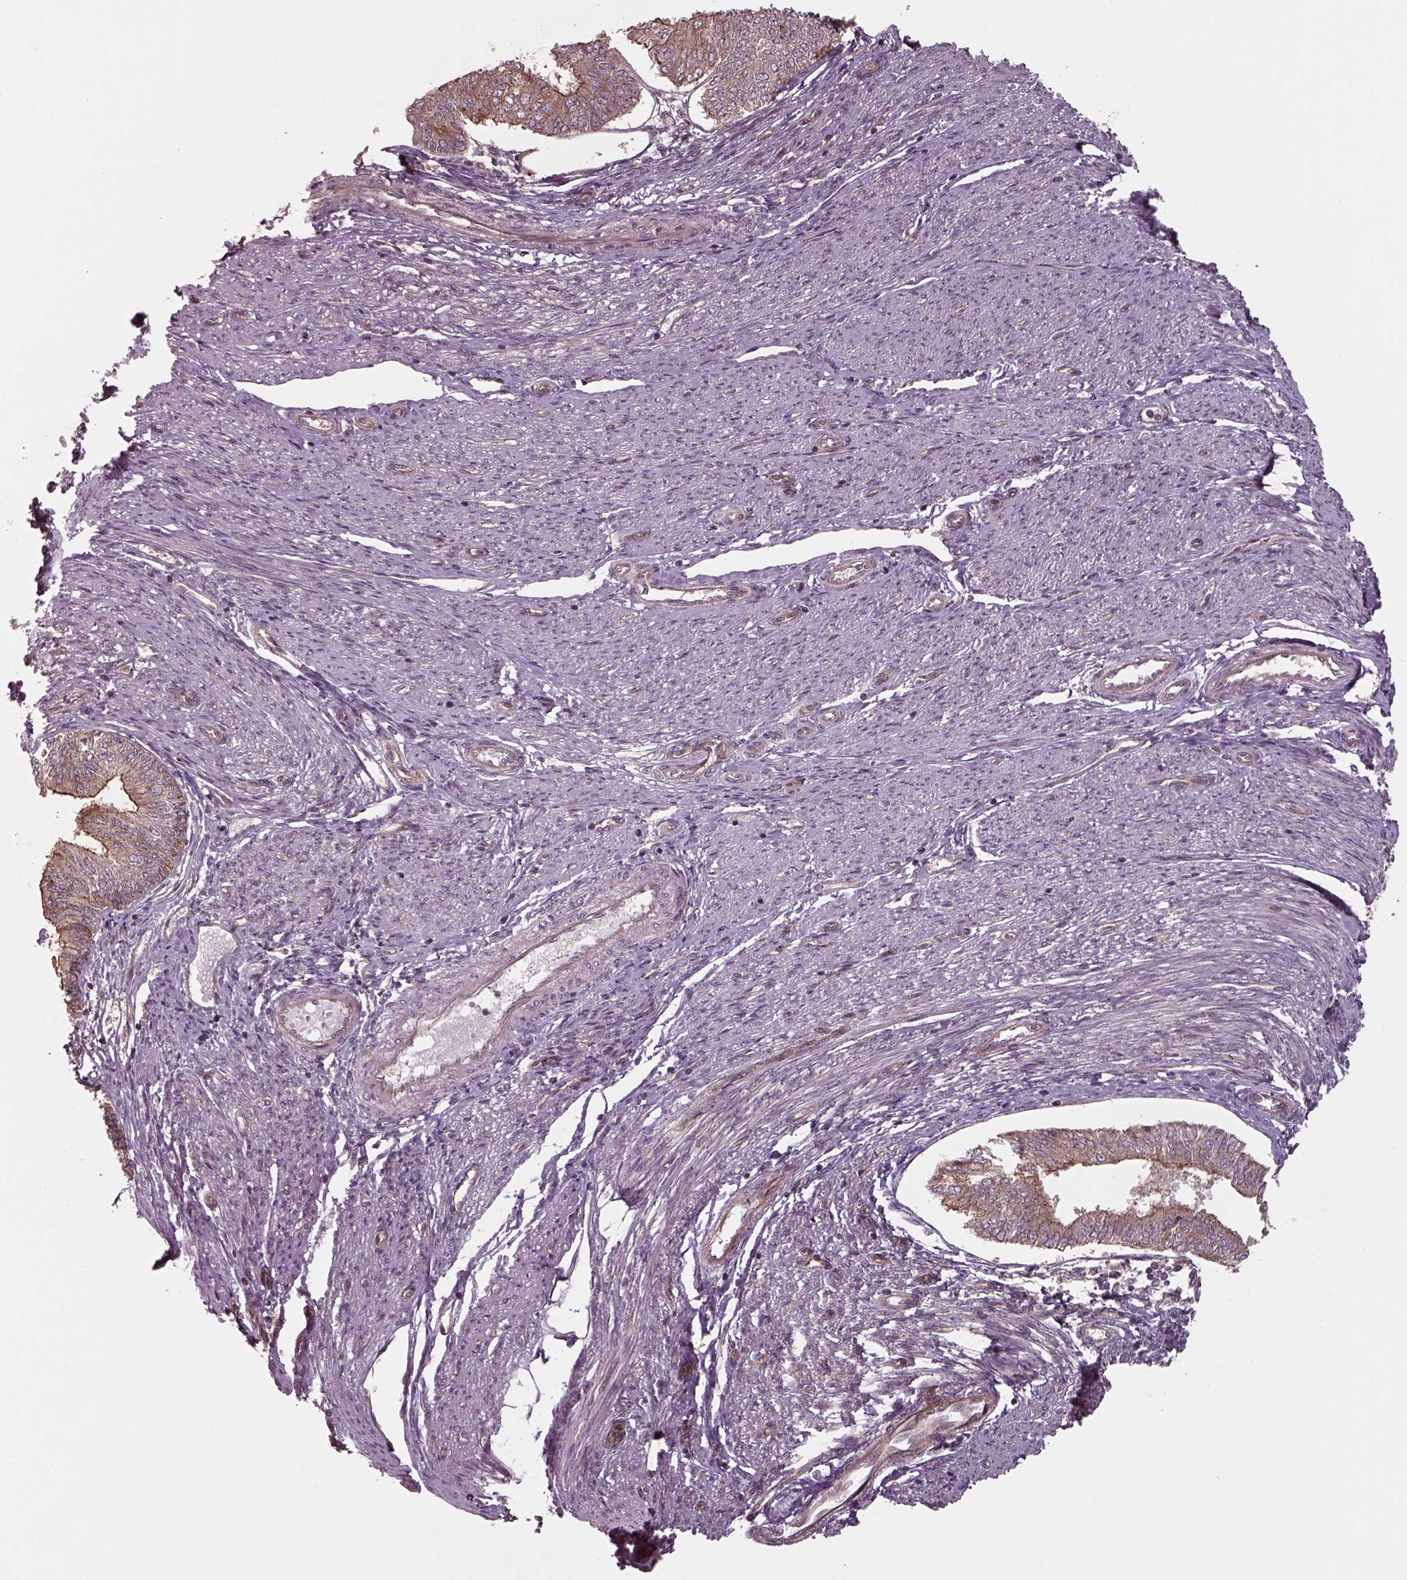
{"staining": {"intensity": "moderate", "quantity": ">75%", "location": "cytoplasmic/membranous"}, "tissue": "endometrial cancer", "cell_type": "Tumor cells", "image_type": "cancer", "snomed": [{"axis": "morphology", "description": "Adenocarcinoma, NOS"}, {"axis": "topography", "description": "Endometrium"}], "caption": "Protein staining of adenocarcinoma (endometrial) tissue demonstrates moderate cytoplasmic/membranous staining in approximately >75% of tumor cells. The staining was performed using DAB to visualize the protein expression in brown, while the nuclei were stained in blue with hematoxylin (Magnification: 20x).", "gene": "CHMP3", "patient": {"sex": "female", "age": 58}}